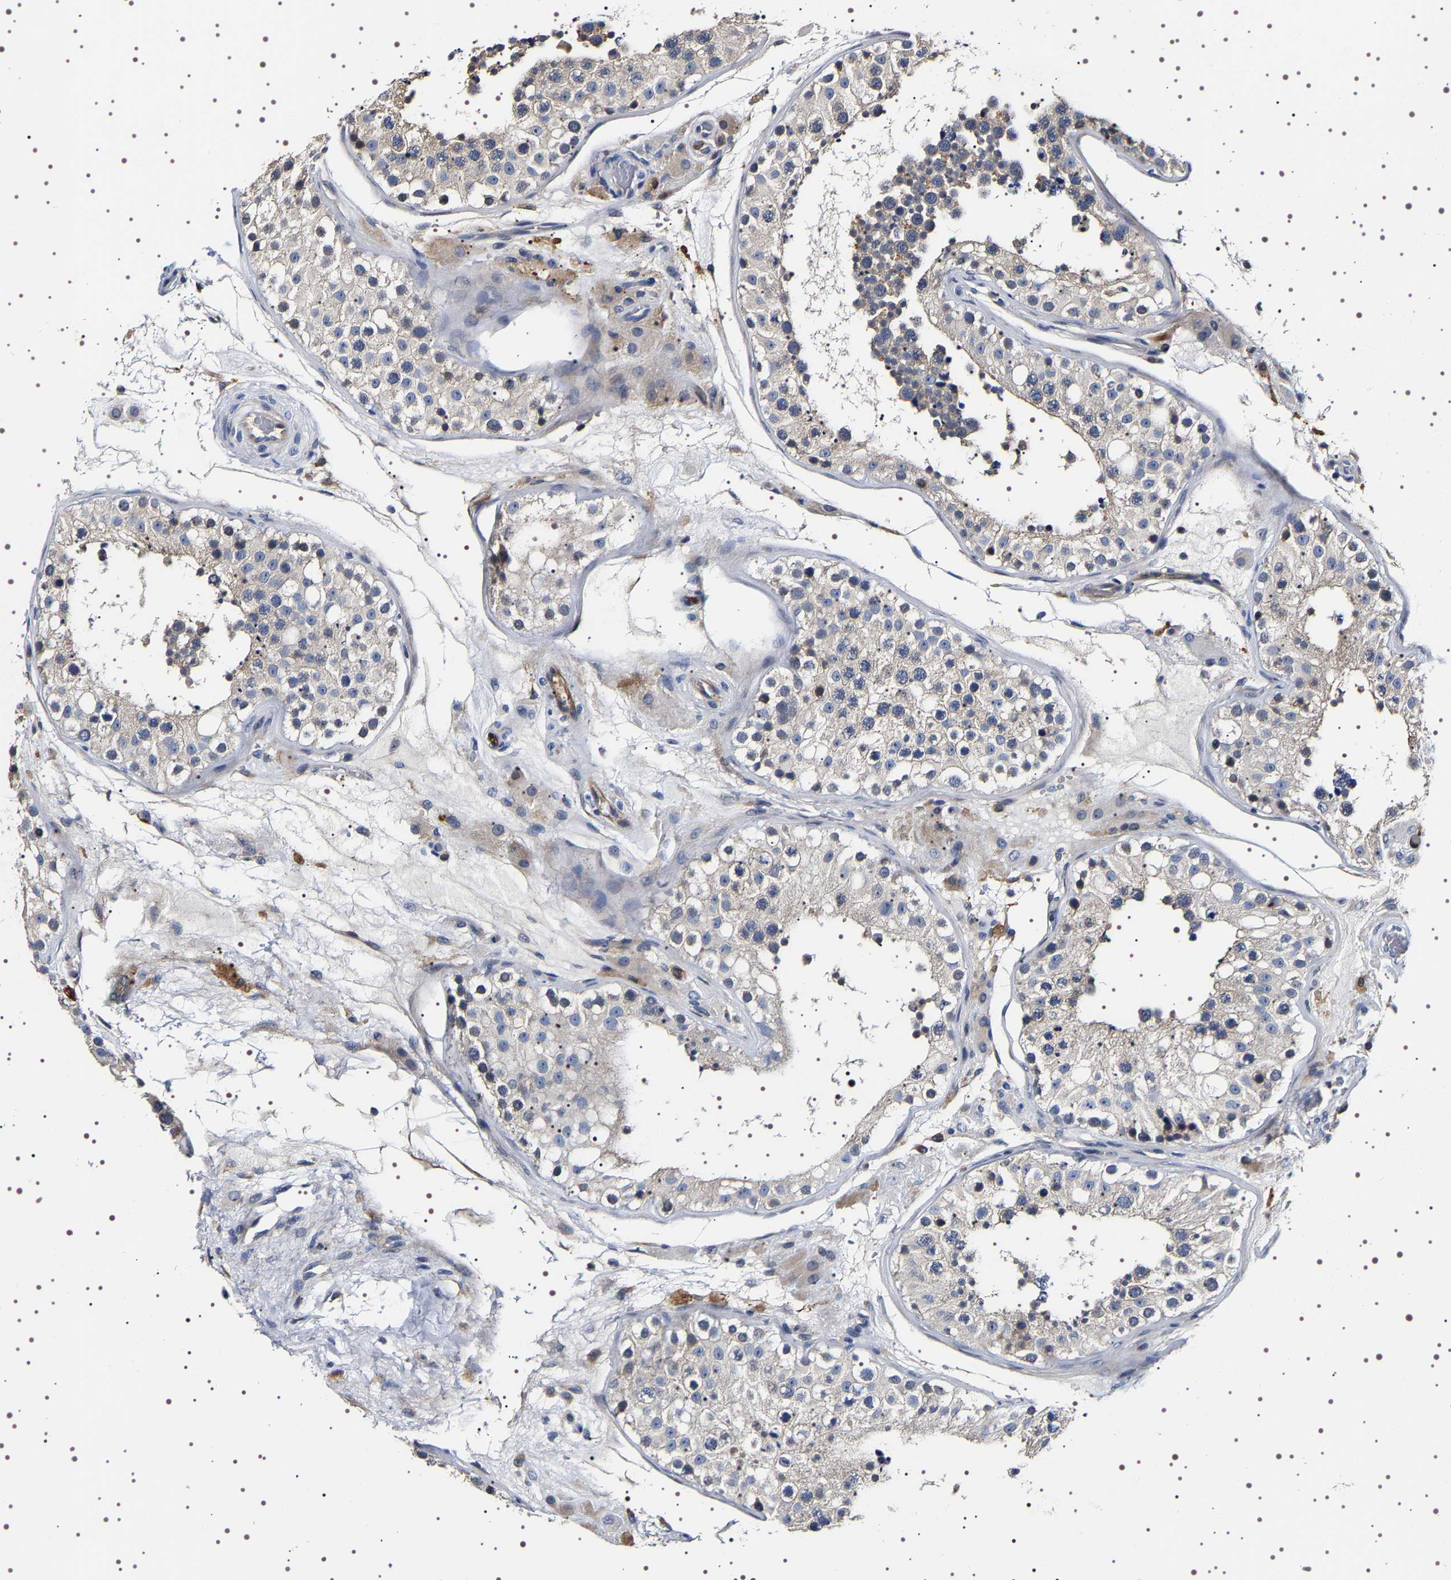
{"staining": {"intensity": "weak", "quantity": "25%-75%", "location": "cytoplasmic/membranous"}, "tissue": "testis", "cell_type": "Cells in seminiferous ducts", "image_type": "normal", "snomed": [{"axis": "morphology", "description": "Normal tissue, NOS"}, {"axis": "topography", "description": "Testis"}], "caption": "High-magnification brightfield microscopy of normal testis stained with DAB (3,3'-diaminobenzidine) (brown) and counterstained with hematoxylin (blue). cells in seminiferous ducts exhibit weak cytoplasmic/membranous staining is appreciated in about25%-75% of cells. The protein is stained brown, and the nuclei are stained in blue (DAB IHC with brightfield microscopy, high magnification).", "gene": "ALPL", "patient": {"sex": "male", "age": 26}}